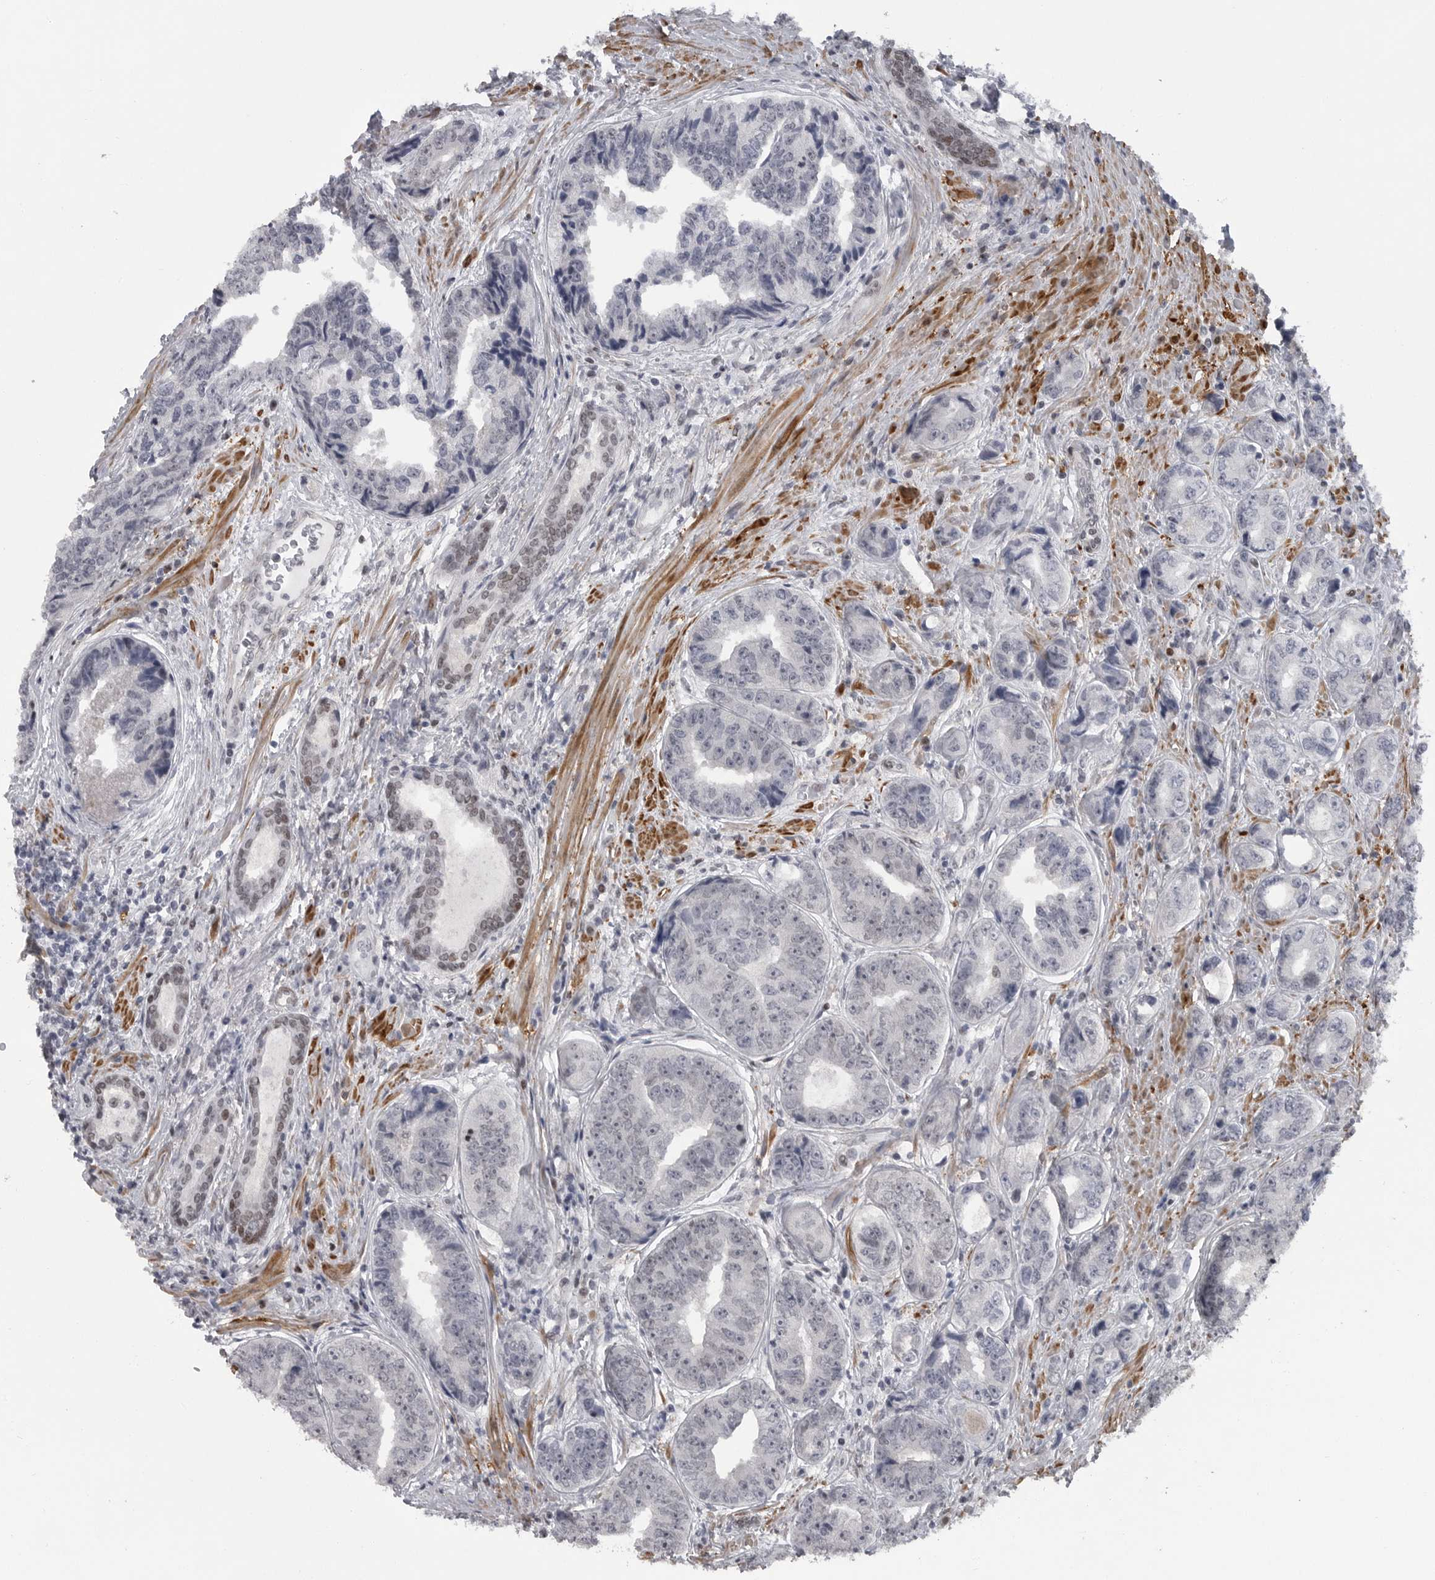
{"staining": {"intensity": "weak", "quantity": "<25%", "location": "nuclear"}, "tissue": "prostate cancer", "cell_type": "Tumor cells", "image_type": "cancer", "snomed": [{"axis": "morphology", "description": "Adenocarcinoma, High grade"}, {"axis": "topography", "description": "Prostate"}], "caption": "DAB (3,3'-diaminobenzidine) immunohistochemical staining of human prostate cancer (high-grade adenocarcinoma) exhibits no significant staining in tumor cells. The staining is performed using DAB brown chromogen with nuclei counter-stained in using hematoxylin.", "gene": "HMGN3", "patient": {"sex": "male", "age": 61}}